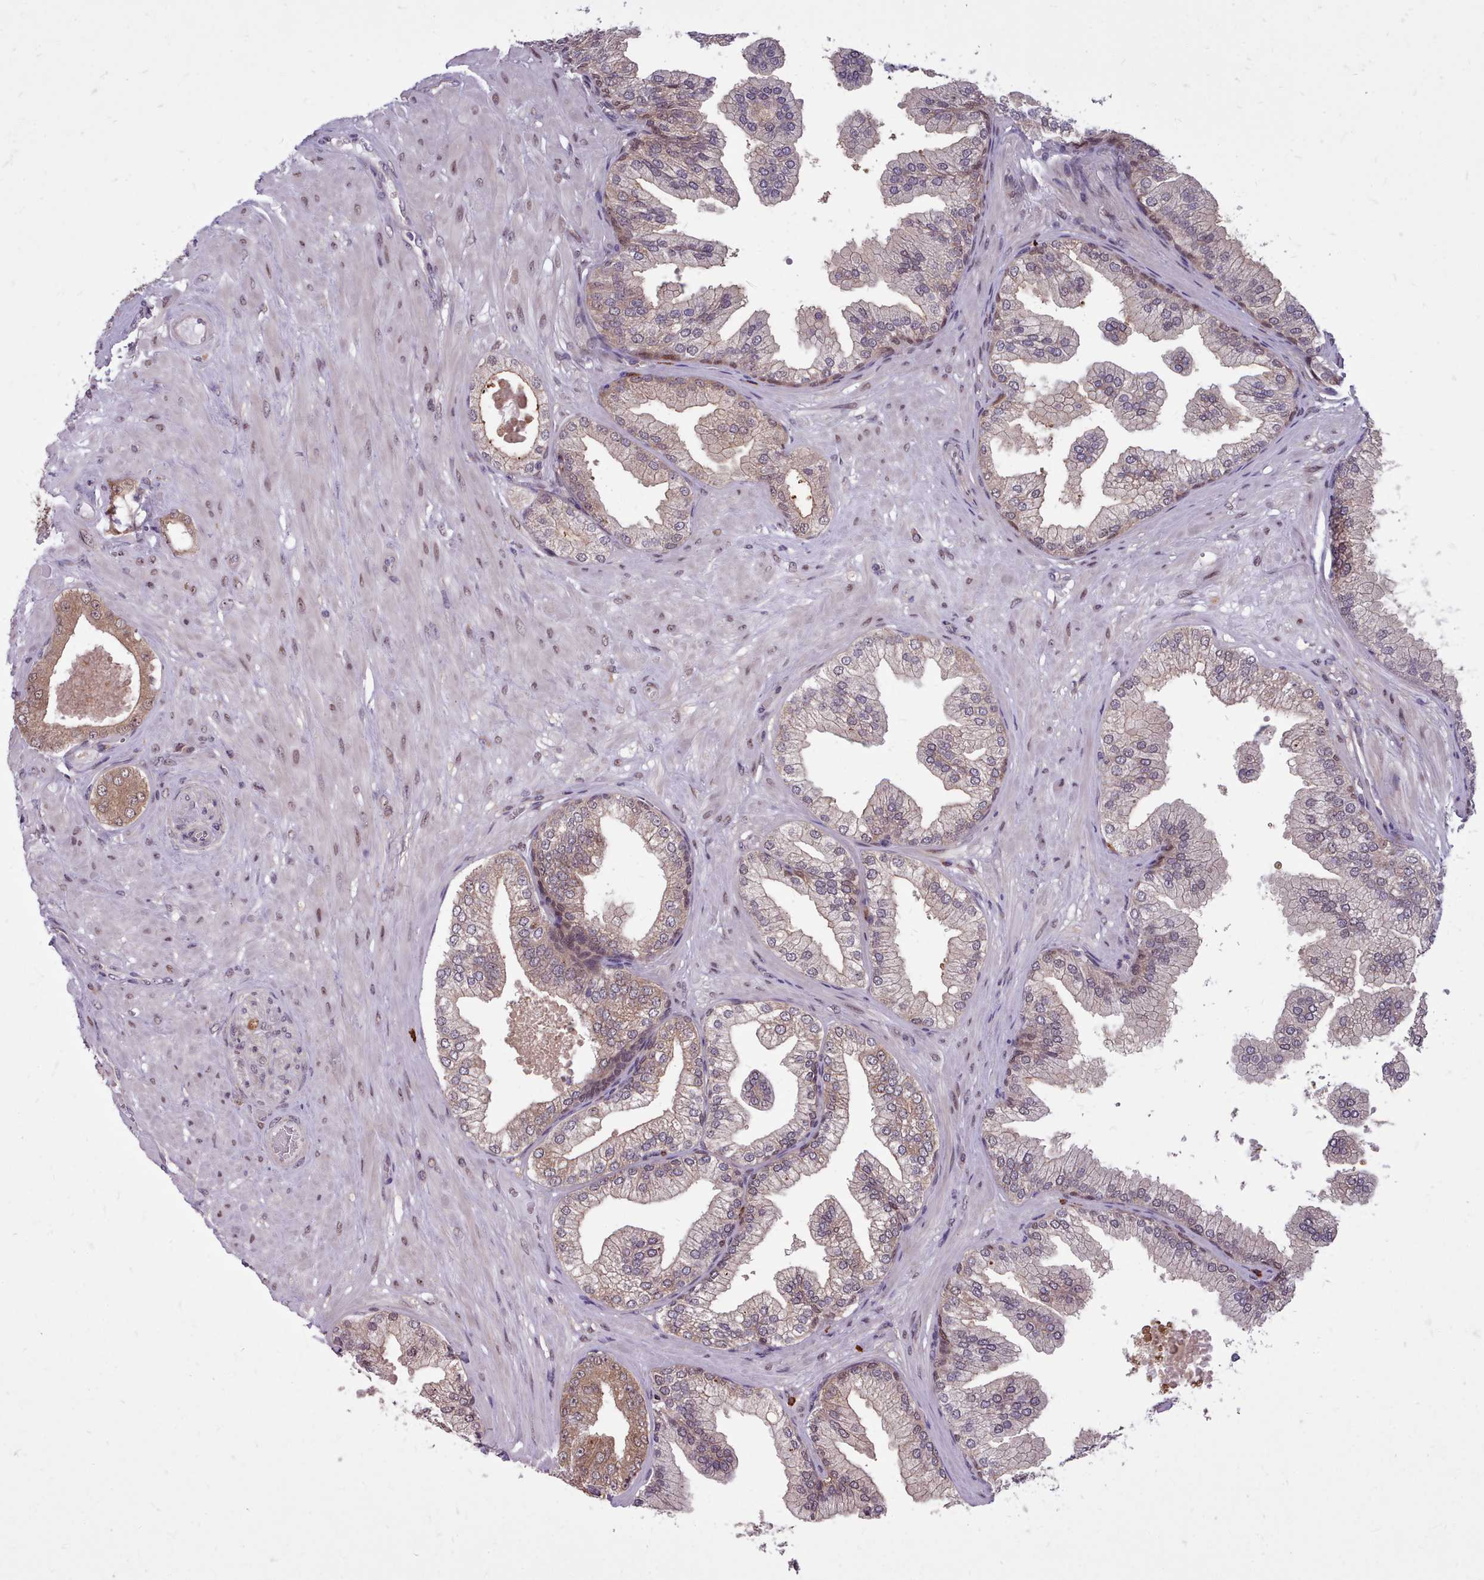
{"staining": {"intensity": "moderate", "quantity": ">75%", "location": "cytoplasmic/membranous"}, "tissue": "prostate cancer", "cell_type": "Tumor cells", "image_type": "cancer", "snomed": [{"axis": "morphology", "description": "Adenocarcinoma, Low grade"}, {"axis": "topography", "description": "Prostate"}], "caption": "Tumor cells show medium levels of moderate cytoplasmic/membranous positivity in about >75% of cells in human prostate adenocarcinoma (low-grade). (IHC, brightfield microscopy, high magnification).", "gene": "AHCY", "patient": {"sex": "male", "age": 63}}